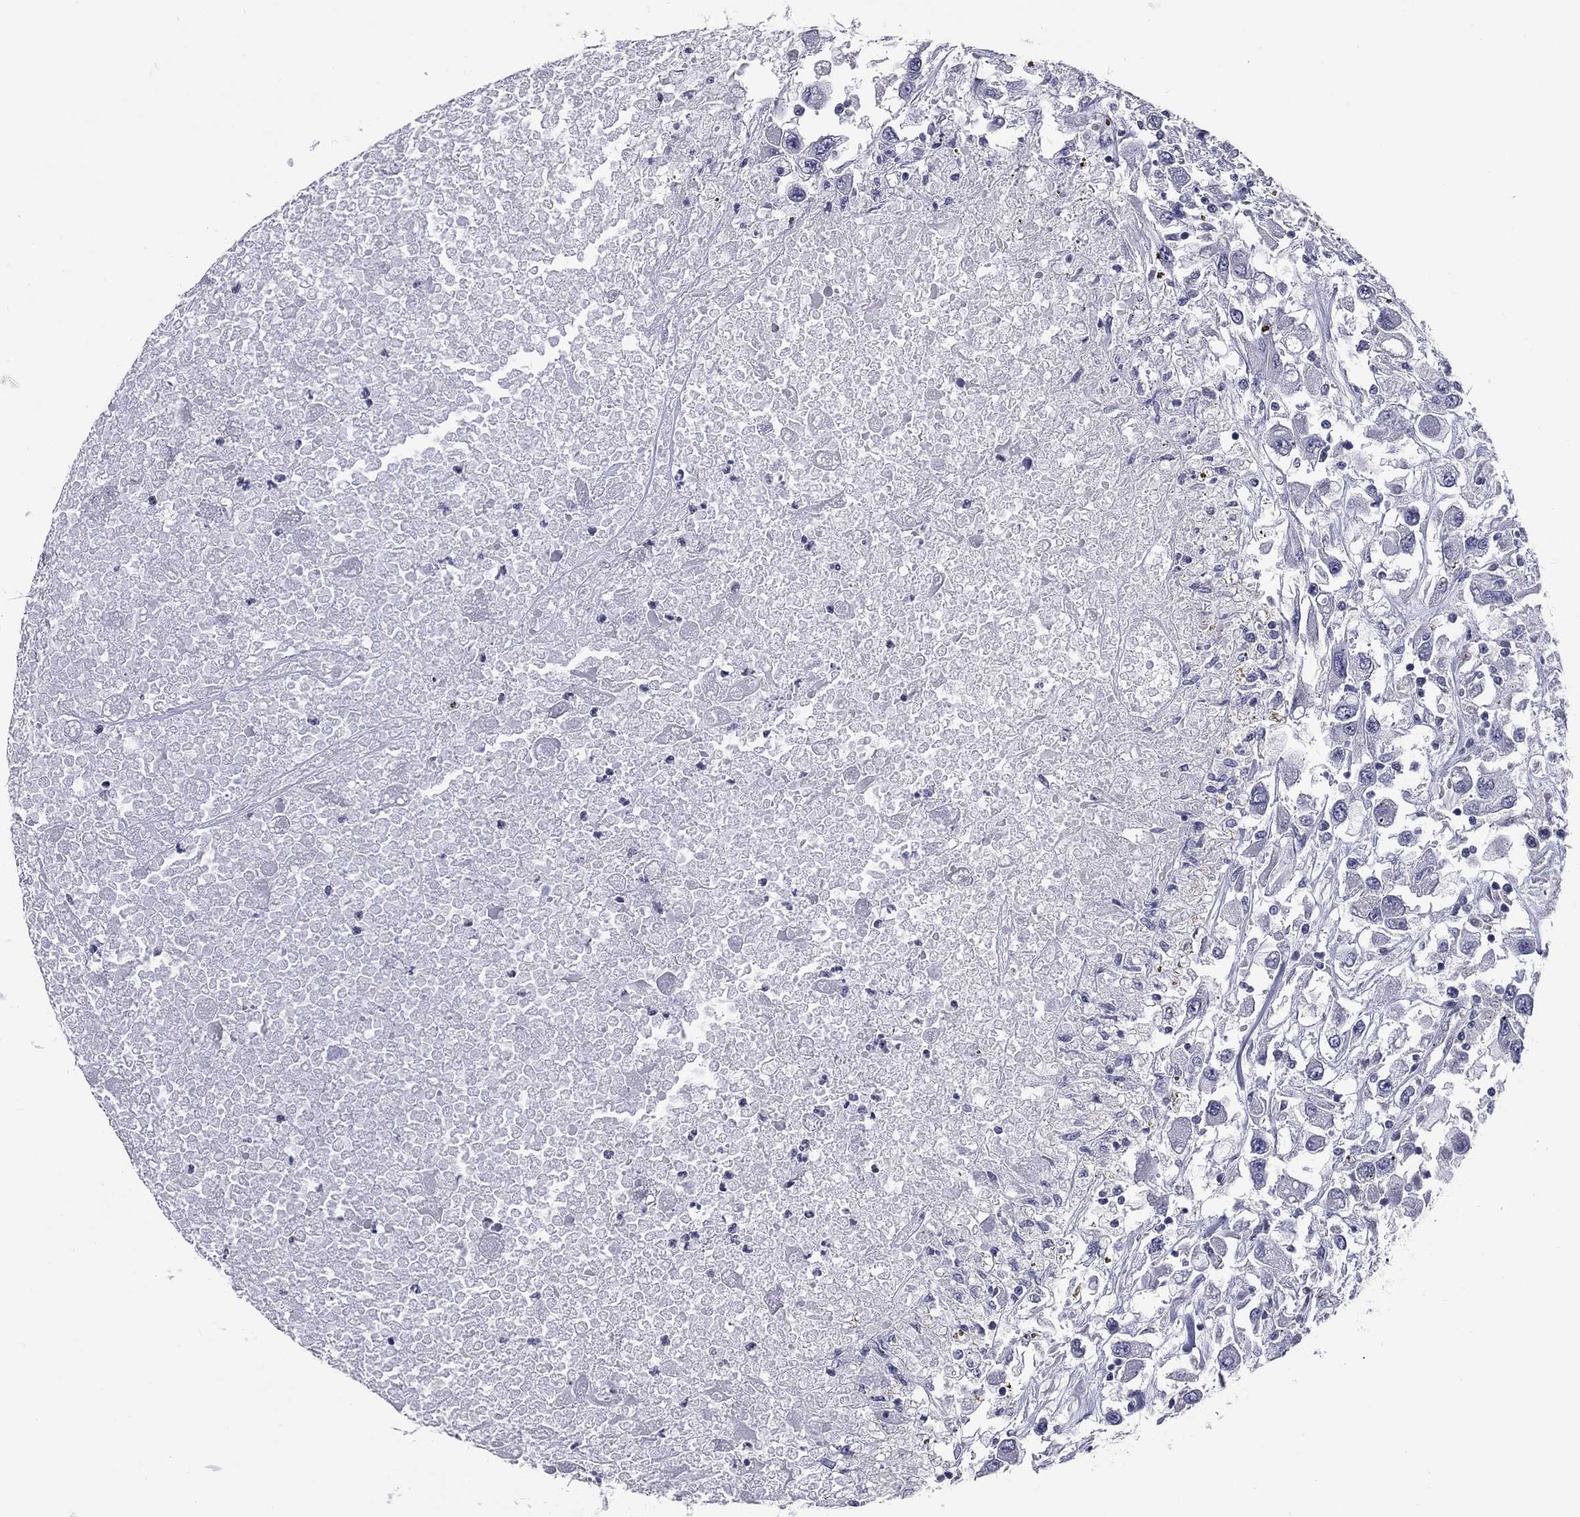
{"staining": {"intensity": "negative", "quantity": "none", "location": "none"}, "tissue": "renal cancer", "cell_type": "Tumor cells", "image_type": "cancer", "snomed": [{"axis": "morphology", "description": "Adenocarcinoma, NOS"}, {"axis": "topography", "description": "Kidney"}], "caption": "Immunohistochemistry micrograph of human renal cancer (adenocarcinoma) stained for a protein (brown), which exhibits no positivity in tumor cells. (Stains: DAB (3,3'-diaminobenzidine) IHC with hematoxylin counter stain, Microscopy: brightfield microscopy at high magnification).", "gene": "SHOC2", "patient": {"sex": "female", "age": 67}}